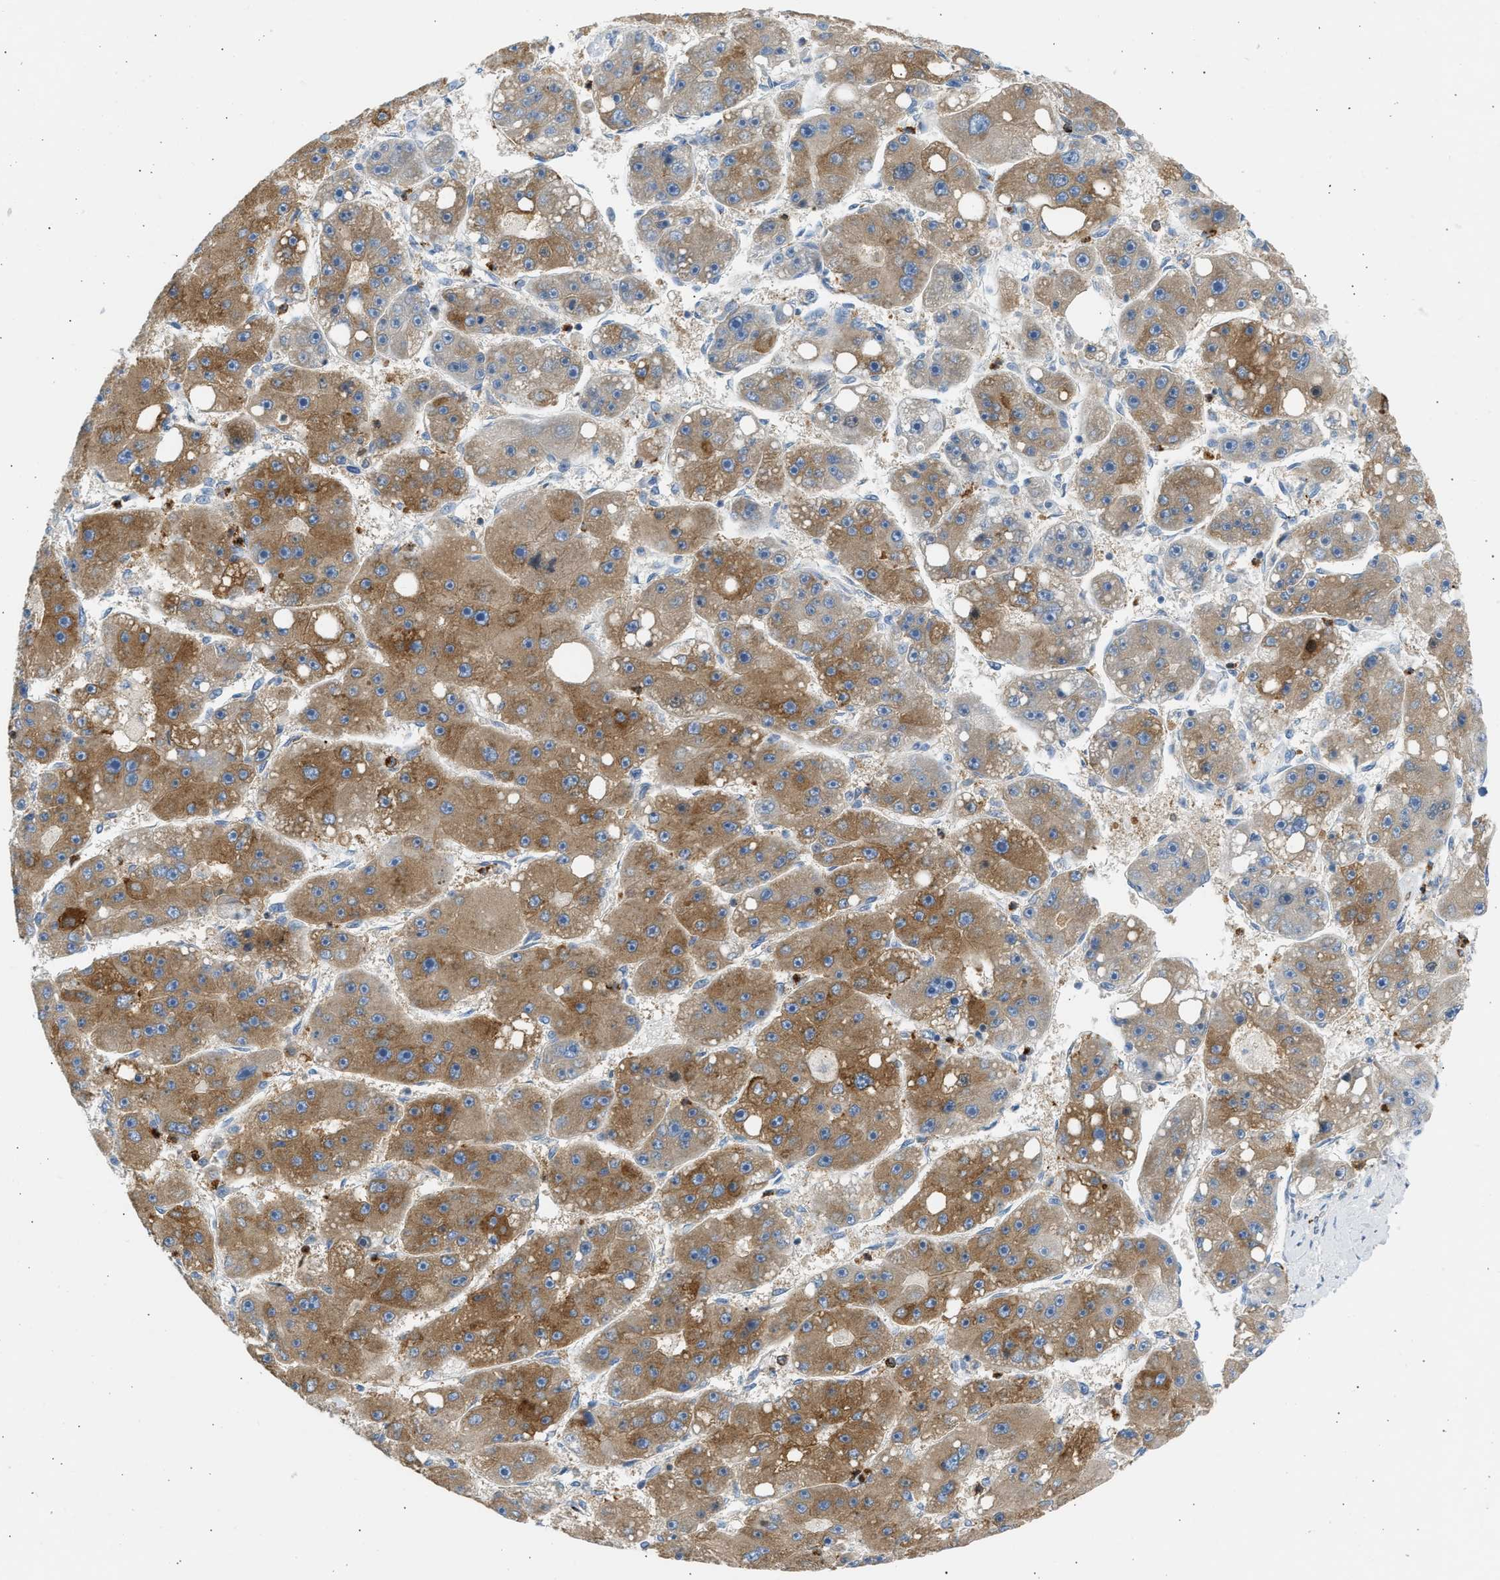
{"staining": {"intensity": "moderate", "quantity": ">75%", "location": "cytoplasmic/membranous"}, "tissue": "liver cancer", "cell_type": "Tumor cells", "image_type": "cancer", "snomed": [{"axis": "morphology", "description": "Carcinoma, Hepatocellular, NOS"}, {"axis": "topography", "description": "Liver"}], "caption": "High-power microscopy captured an IHC image of hepatocellular carcinoma (liver), revealing moderate cytoplasmic/membranous positivity in about >75% of tumor cells.", "gene": "TRIM50", "patient": {"sex": "female", "age": 61}}